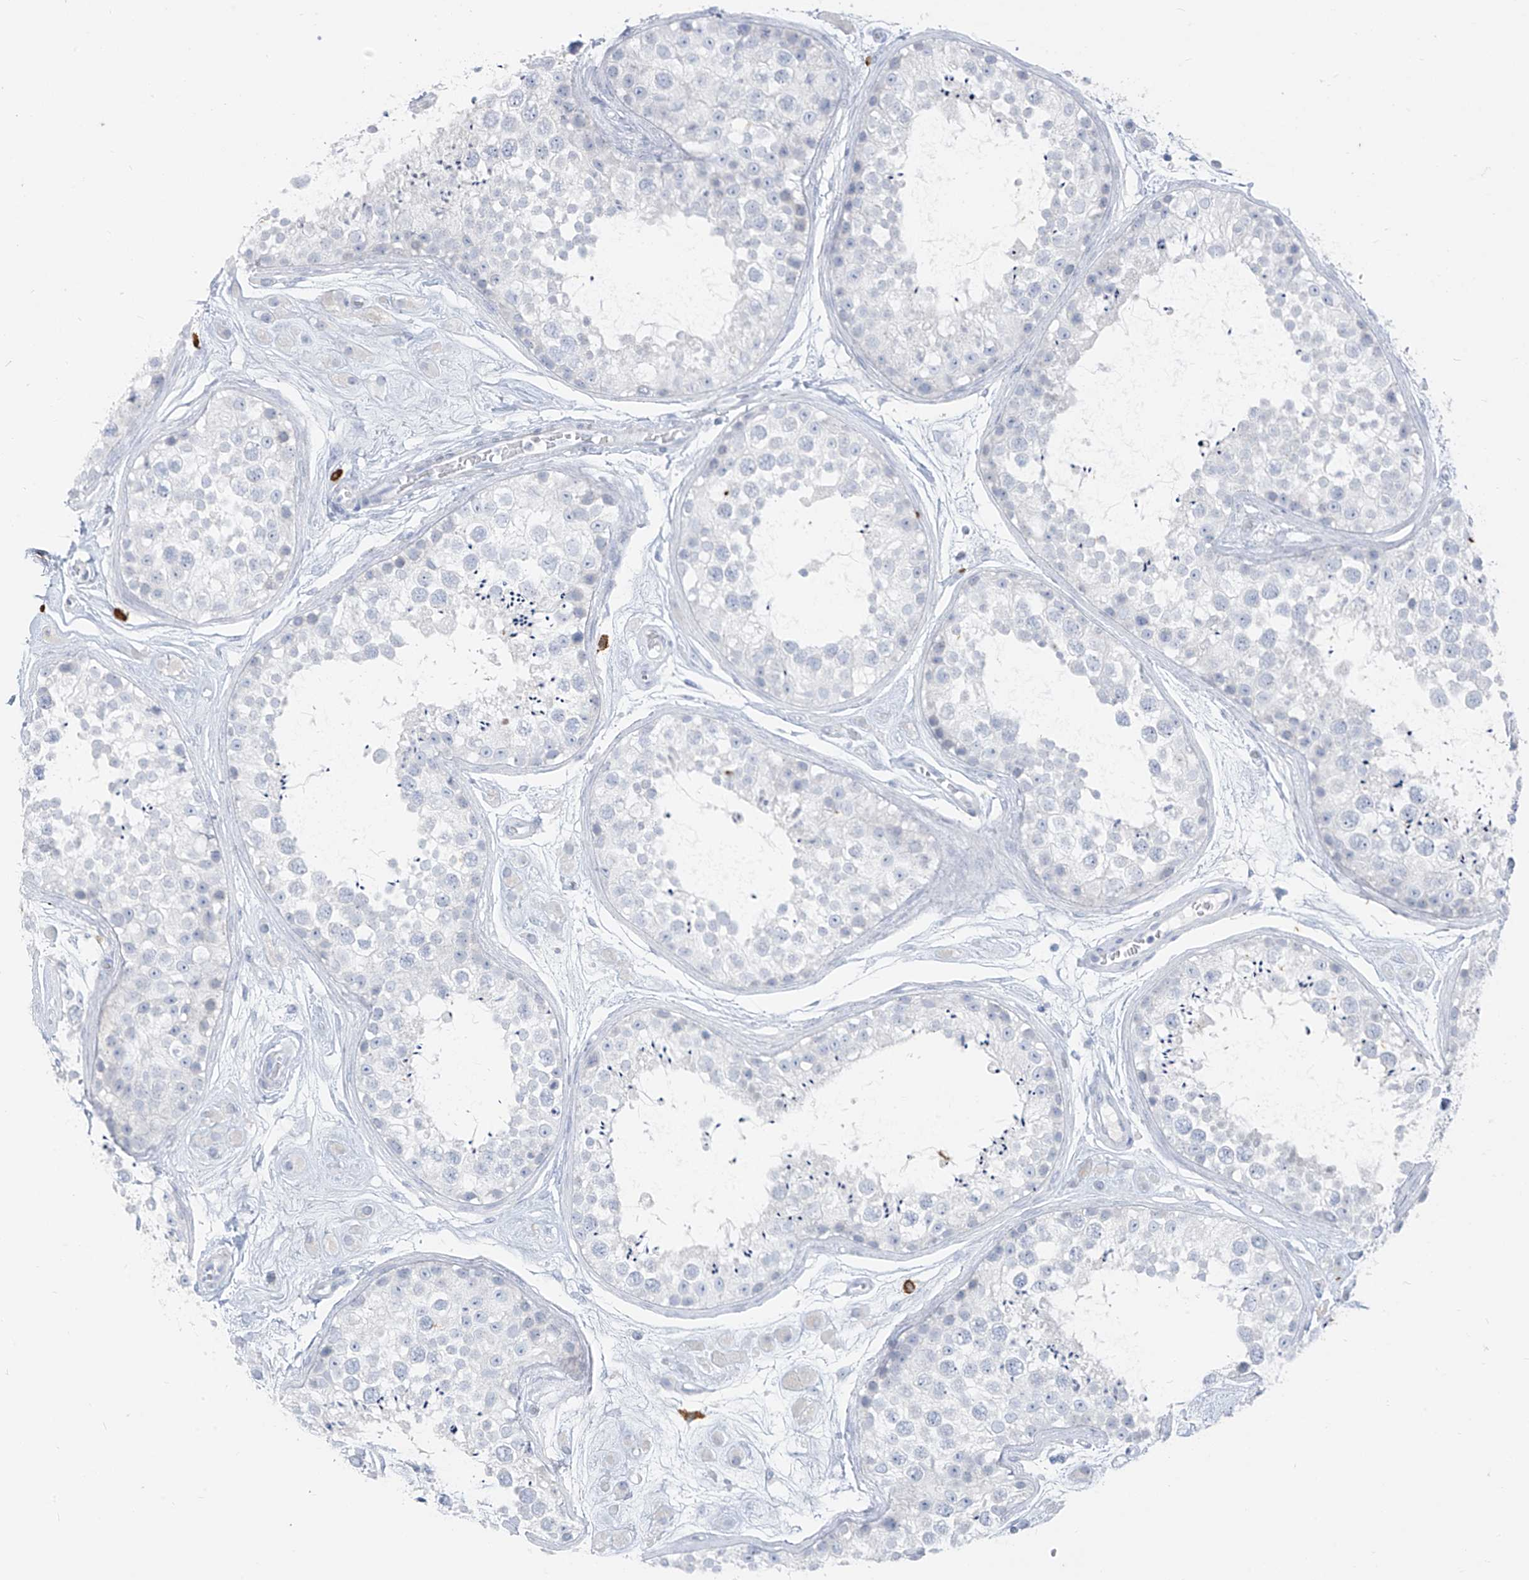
{"staining": {"intensity": "negative", "quantity": "none", "location": "none"}, "tissue": "testis", "cell_type": "Cells in seminiferous ducts", "image_type": "normal", "snomed": [{"axis": "morphology", "description": "Normal tissue, NOS"}, {"axis": "topography", "description": "Testis"}], "caption": "High magnification brightfield microscopy of benign testis stained with DAB (3,3'-diaminobenzidine) (brown) and counterstained with hematoxylin (blue): cells in seminiferous ducts show no significant expression. (Stains: DAB (3,3'-diaminobenzidine) immunohistochemistry with hematoxylin counter stain, Microscopy: brightfield microscopy at high magnification).", "gene": "CX3CR1", "patient": {"sex": "male", "age": 25}}